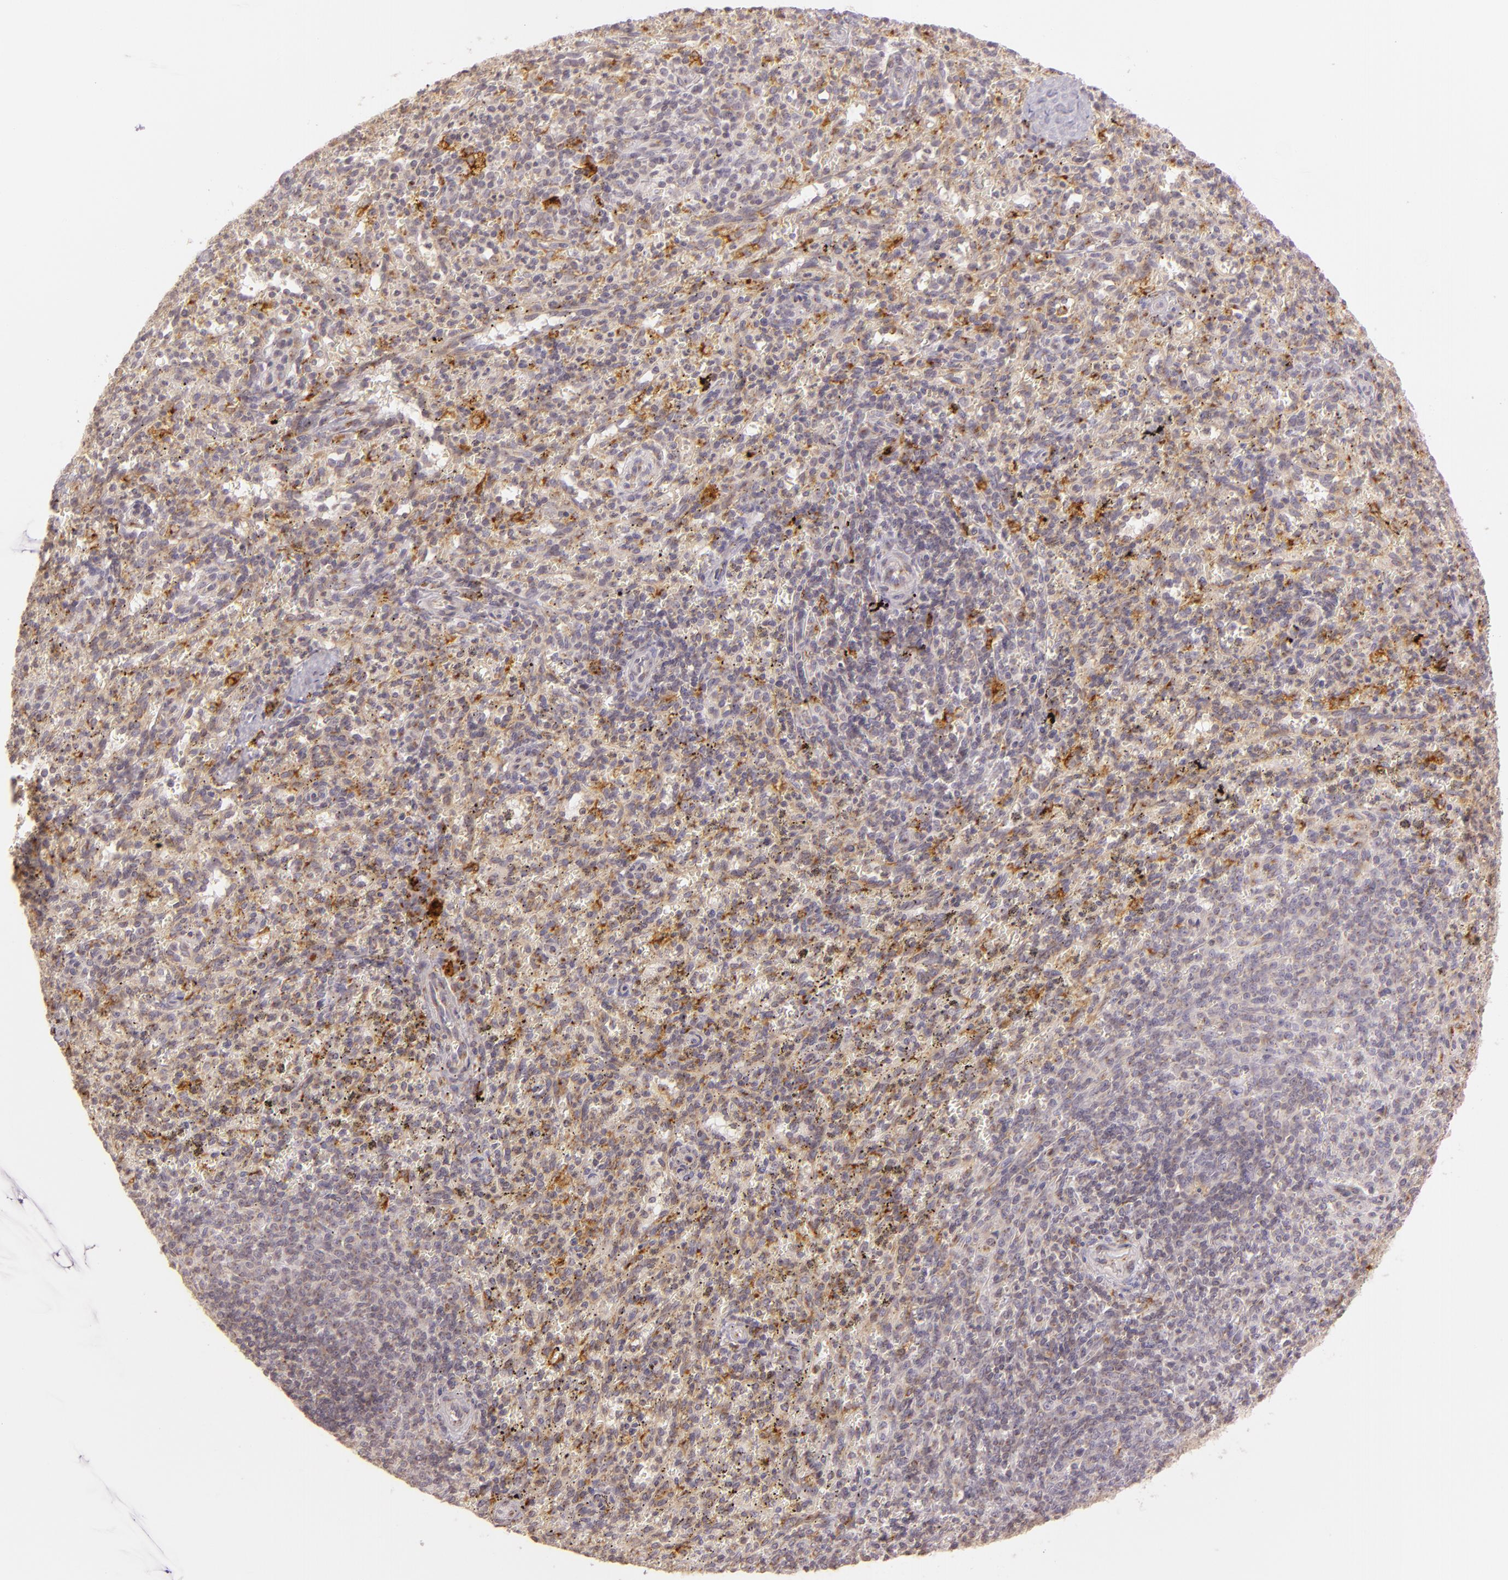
{"staining": {"intensity": "moderate", "quantity": "25%-75%", "location": "cytoplasmic/membranous"}, "tissue": "spleen", "cell_type": "Cells in red pulp", "image_type": "normal", "snomed": [{"axis": "morphology", "description": "Normal tissue, NOS"}, {"axis": "topography", "description": "Spleen"}], "caption": "Protein staining demonstrates moderate cytoplasmic/membranous positivity in about 25%-75% of cells in red pulp in unremarkable spleen. Immunohistochemistry (ihc) stains the protein in brown and the nuclei are stained blue.", "gene": "LGMN", "patient": {"sex": "female", "age": 10}}